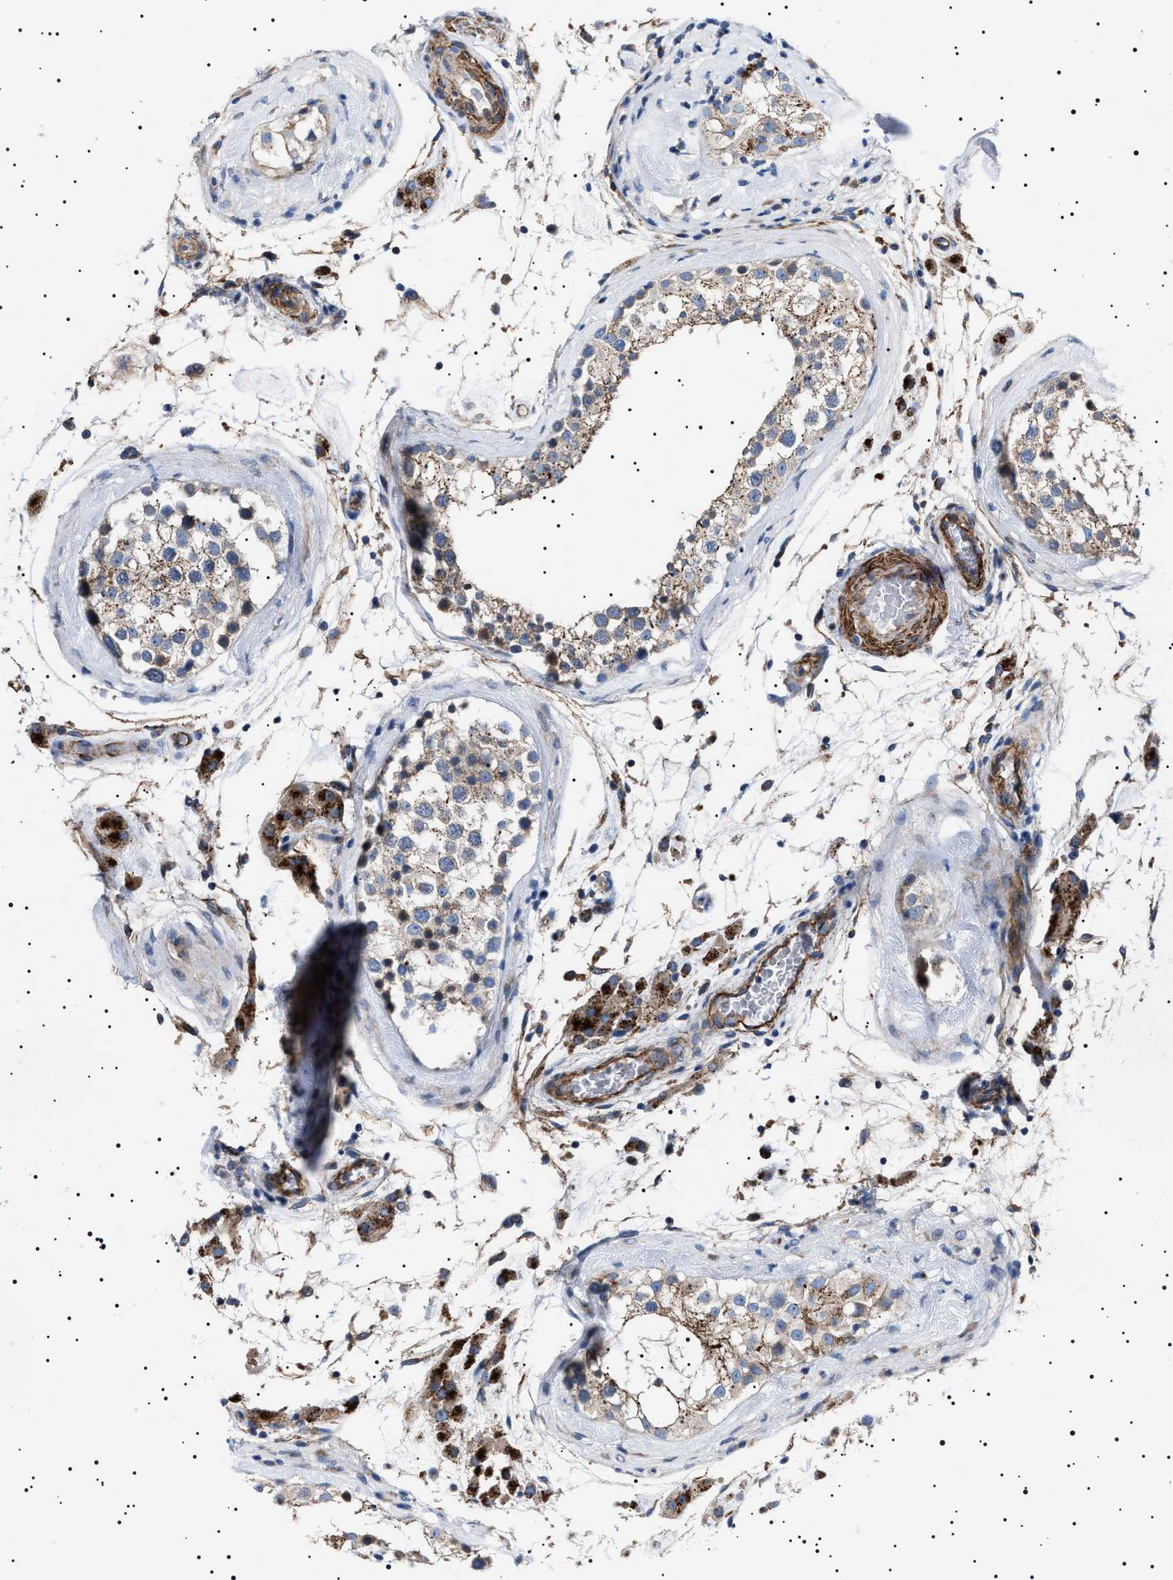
{"staining": {"intensity": "weak", "quantity": "25%-75%", "location": "cytoplasmic/membranous"}, "tissue": "testis", "cell_type": "Cells in seminiferous ducts", "image_type": "normal", "snomed": [{"axis": "morphology", "description": "Normal tissue, NOS"}, {"axis": "topography", "description": "Testis"}], "caption": "High-power microscopy captured an immunohistochemistry histopathology image of benign testis, revealing weak cytoplasmic/membranous positivity in about 25%-75% of cells in seminiferous ducts. The staining was performed using DAB (3,3'-diaminobenzidine) to visualize the protein expression in brown, while the nuclei were stained in blue with hematoxylin (Magnification: 20x).", "gene": "NEU1", "patient": {"sex": "male", "age": 46}}